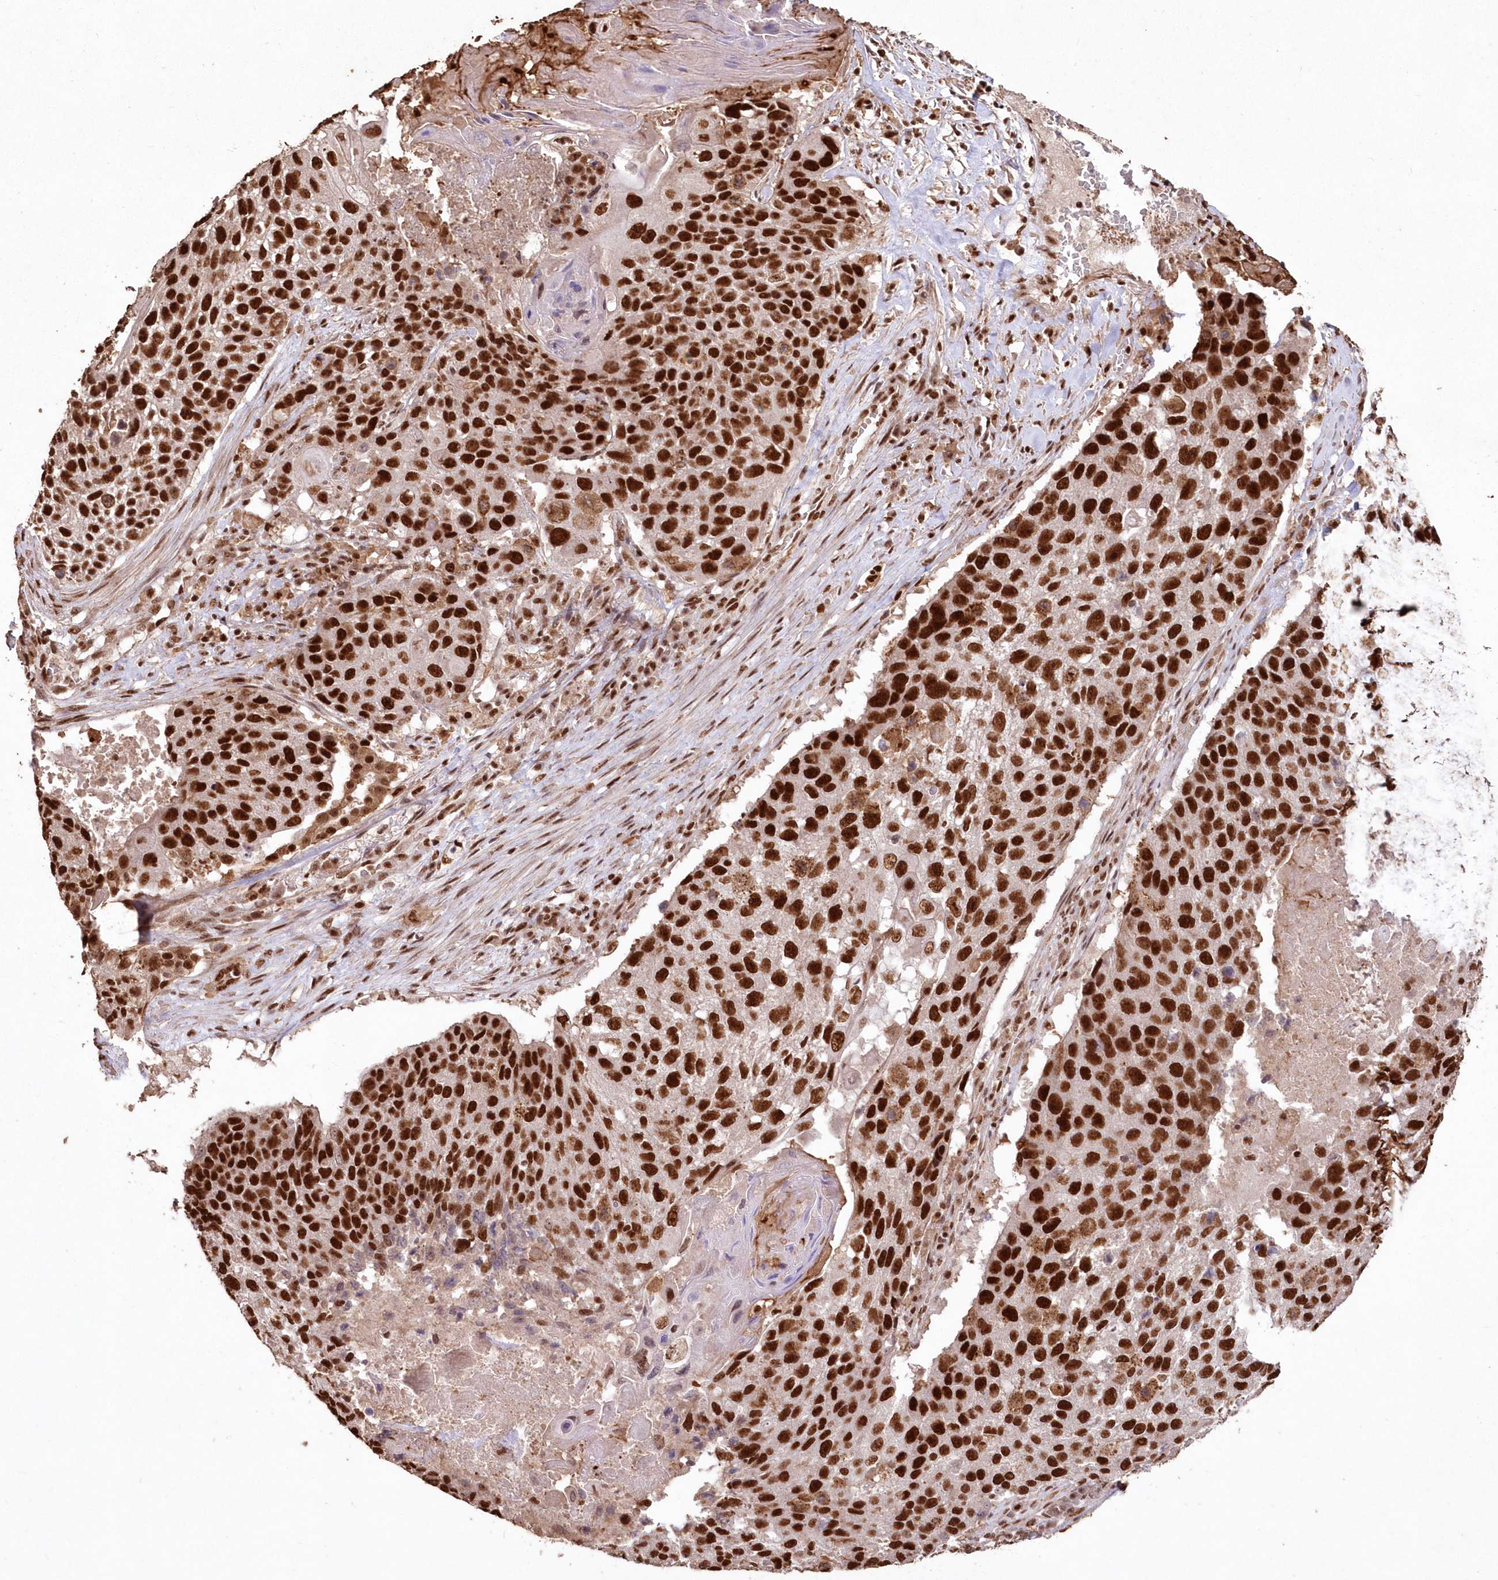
{"staining": {"intensity": "strong", "quantity": ">75%", "location": "nuclear"}, "tissue": "lung cancer", "cell_type": "Tumor cells", "image_type": "cancer", "snomed": [{"axis": "morphology", "description": "Squamous cell carcinoma, NOS"}, {"axis": "topography", "description": "Lung"}], "caption": "The histopathology image demonstrates immunohistochemical staining of squamous cell carcinoma (lung). There is strong nuclear positivity is appreciated in approximately >75% of tumor cells.", "gene": "PDS5A", "patient": {"sex": "male", "age": 61}}